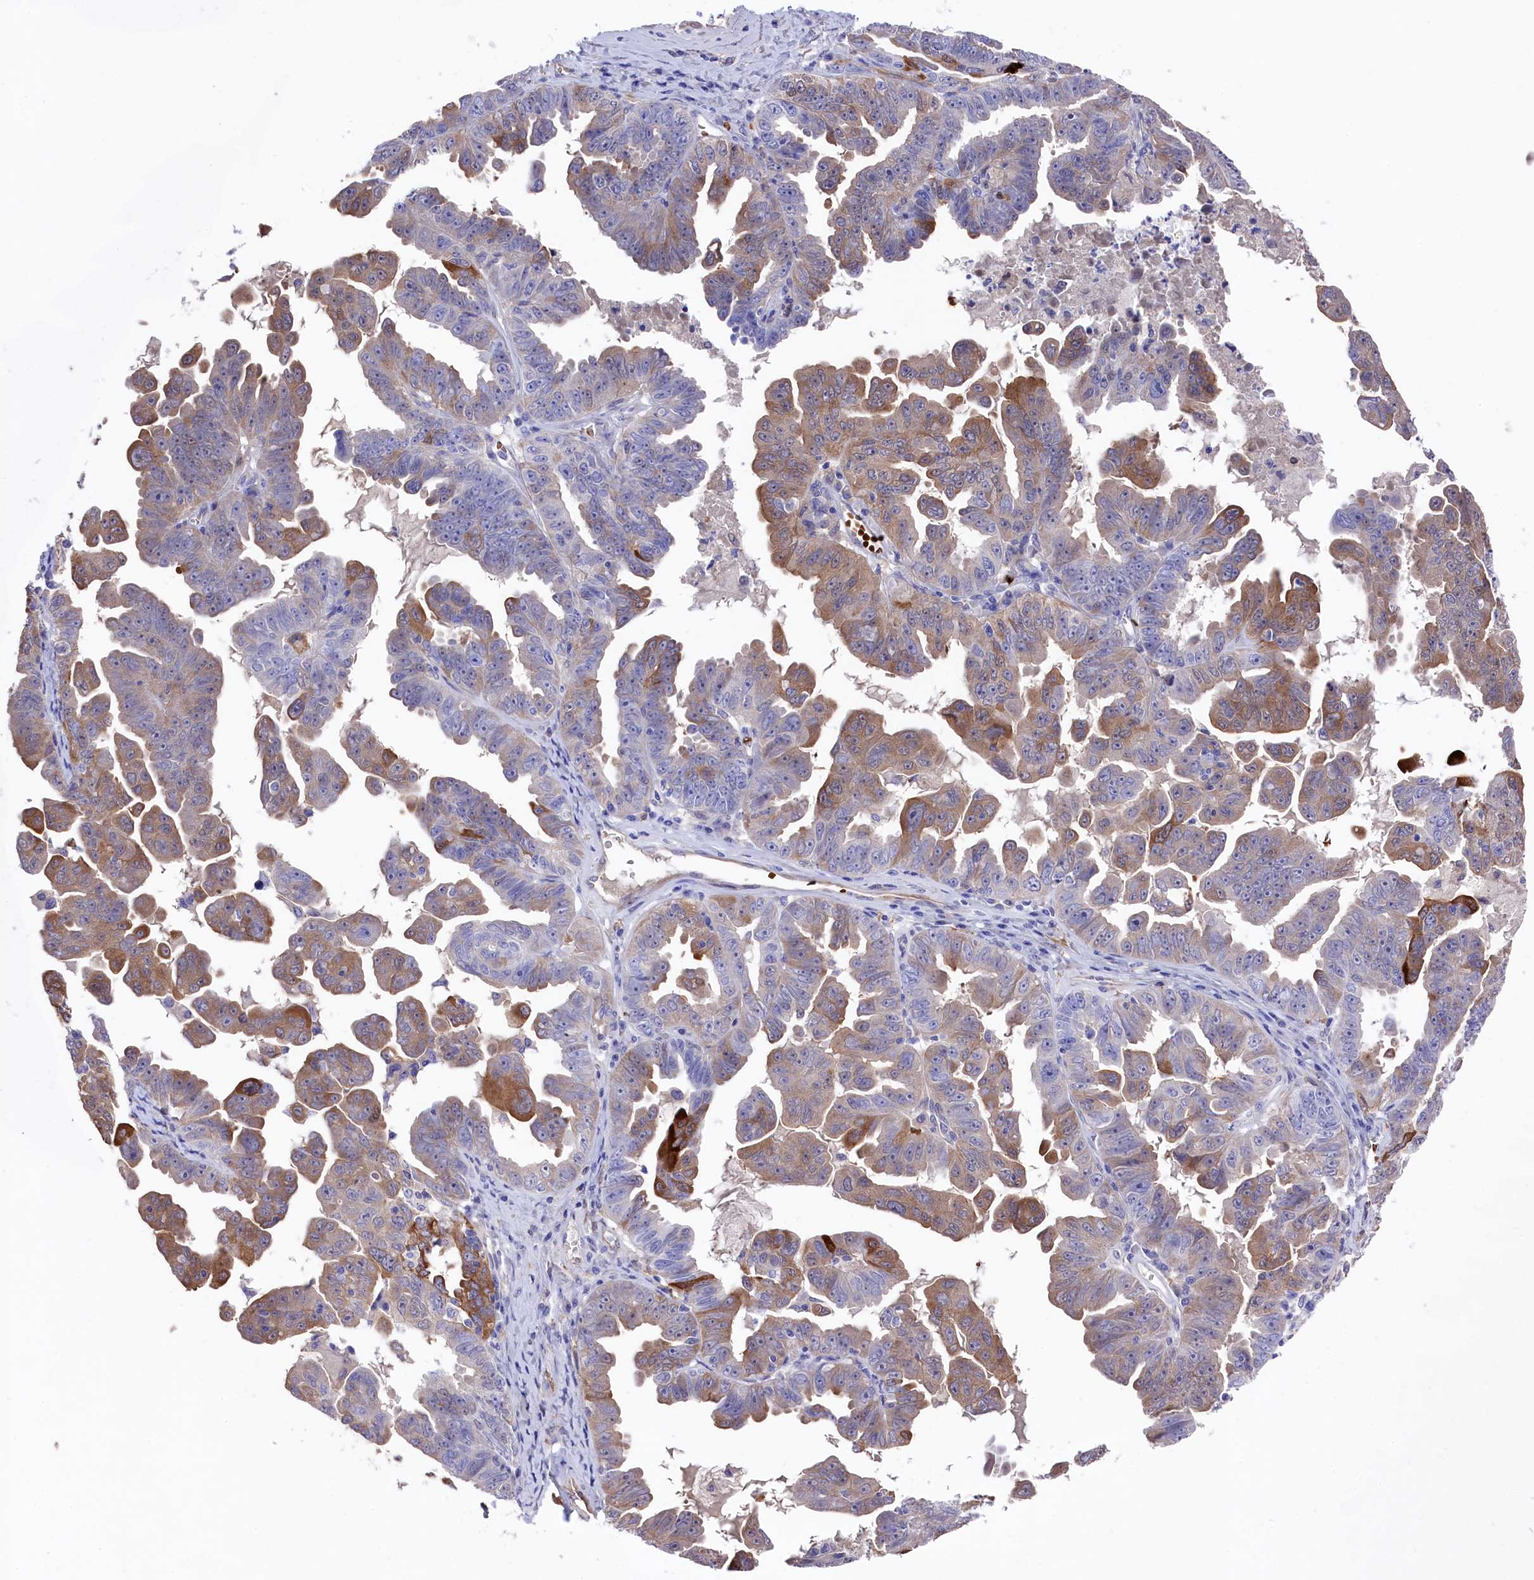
{"staining": {"intensity": "moderate", "quantity": "25%-75%", "location": "cytoplasmic/membranous"}, "tissue": "ovarian cancer", "cell_type": "Tumor cells", "image_type": "cancer", "snomed": [{"axis": "morphology", "description": "Carcinoma, endometroid"}, {"axis": "topography", "description": "Ovary"}], "caption": "The immunohistochemical stain labels moderate cytoplasmic/membranous positivity in tumor cells of ovarian cancer (endometroid carcinoma) tissue. Nuclei are stained in blue.", "gene": "LHFPL4", "patient": {"sex": "female", "age": 62}}